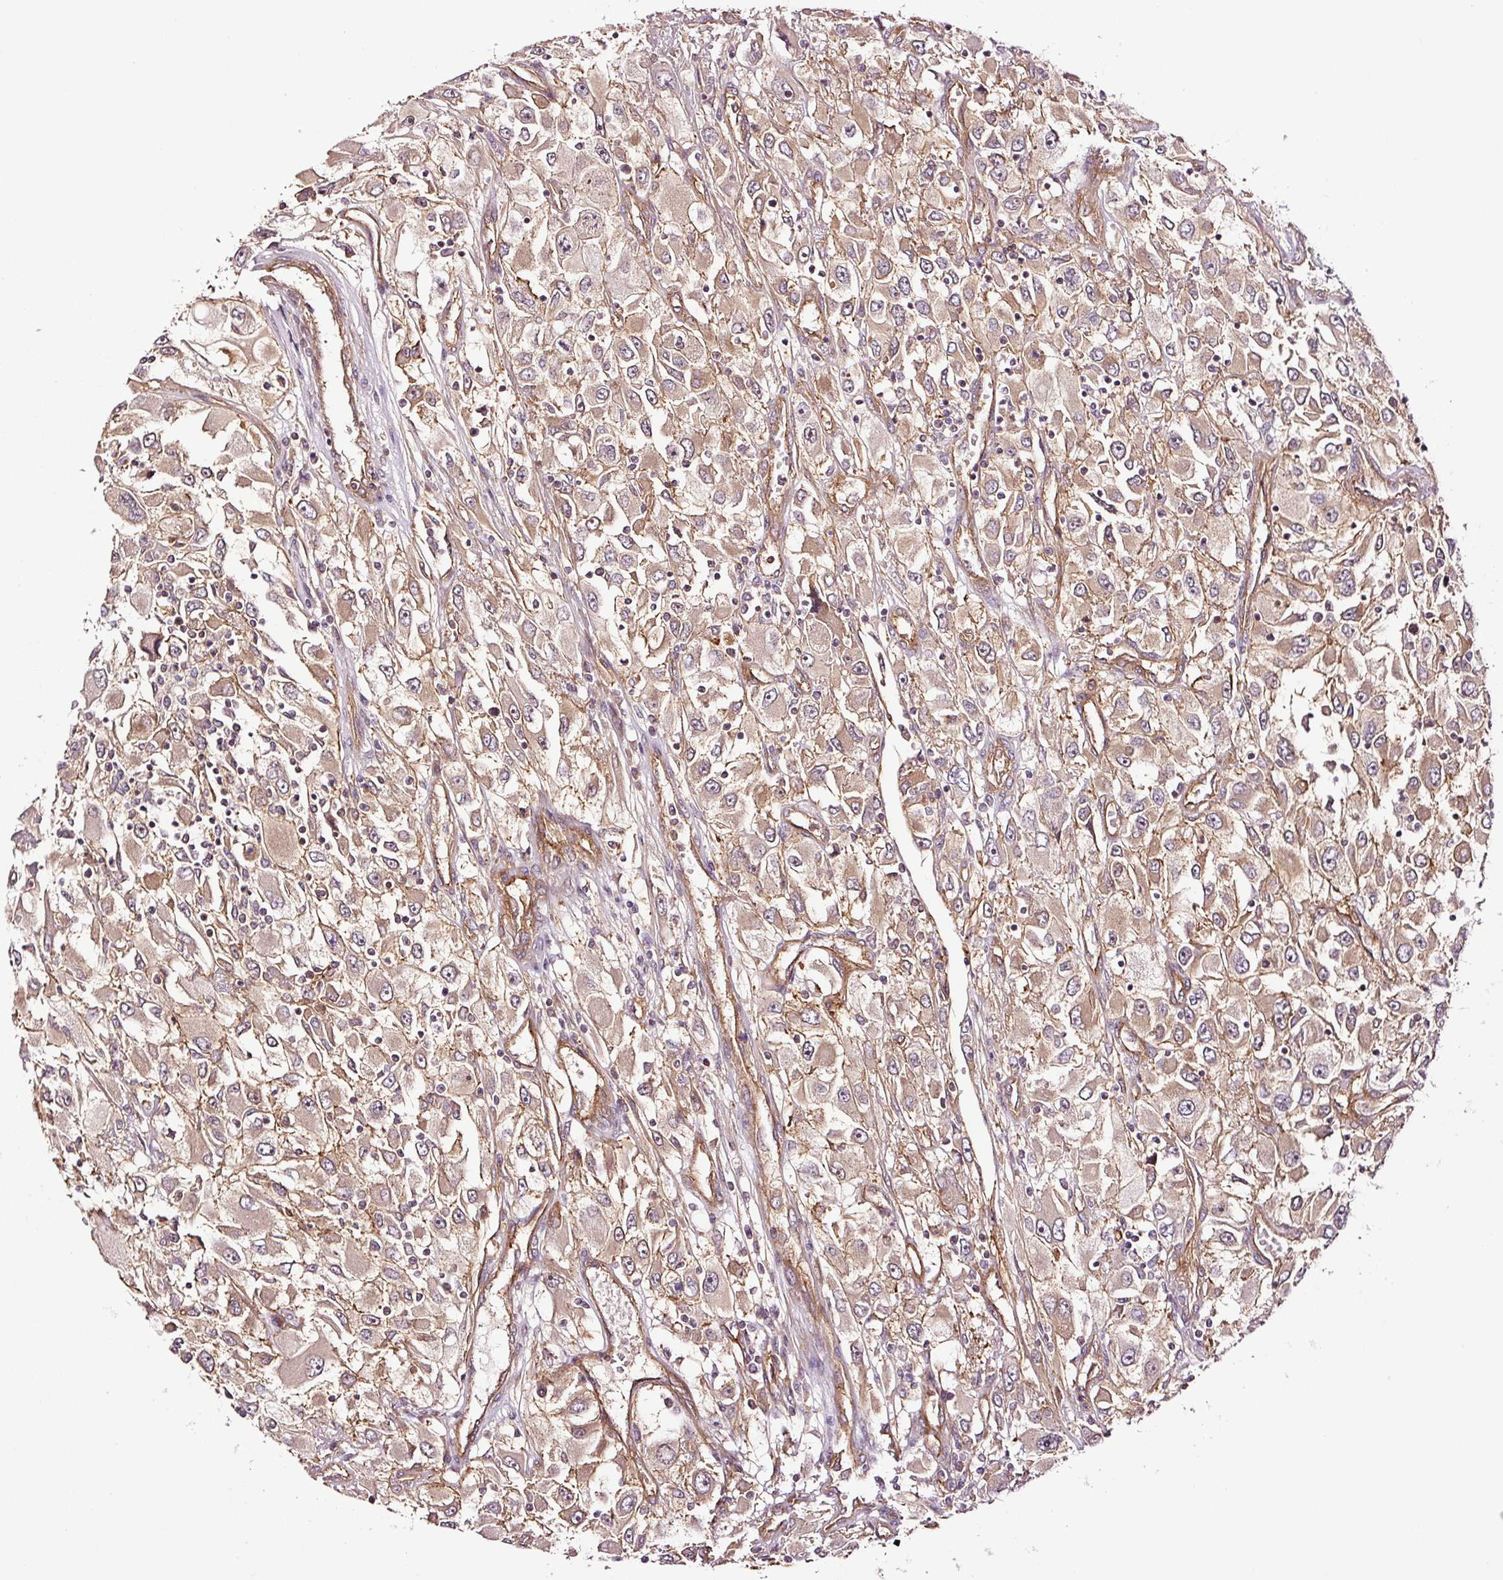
{"staining": {"intensity": "moderate", "quantity": ">75%", "location": "cytoplasmic/membranous"}, "tissue": "renal cancer", "cell_type": "Tumor cells", "image_type": "cancer", "snomed": [{"axis": "morphology", "description": "Adenocarcinoma, NOS"}, {"axis": "topography", "description": "Kidney"}], "caption": "Human renal adenocarcinoma stained with a brown dye displays moderate cytoplasmic/membranous positive expression in about >75% of tumor cells.", "gene": "METAP1", "patient": {"sex": "female", "age": 52}}